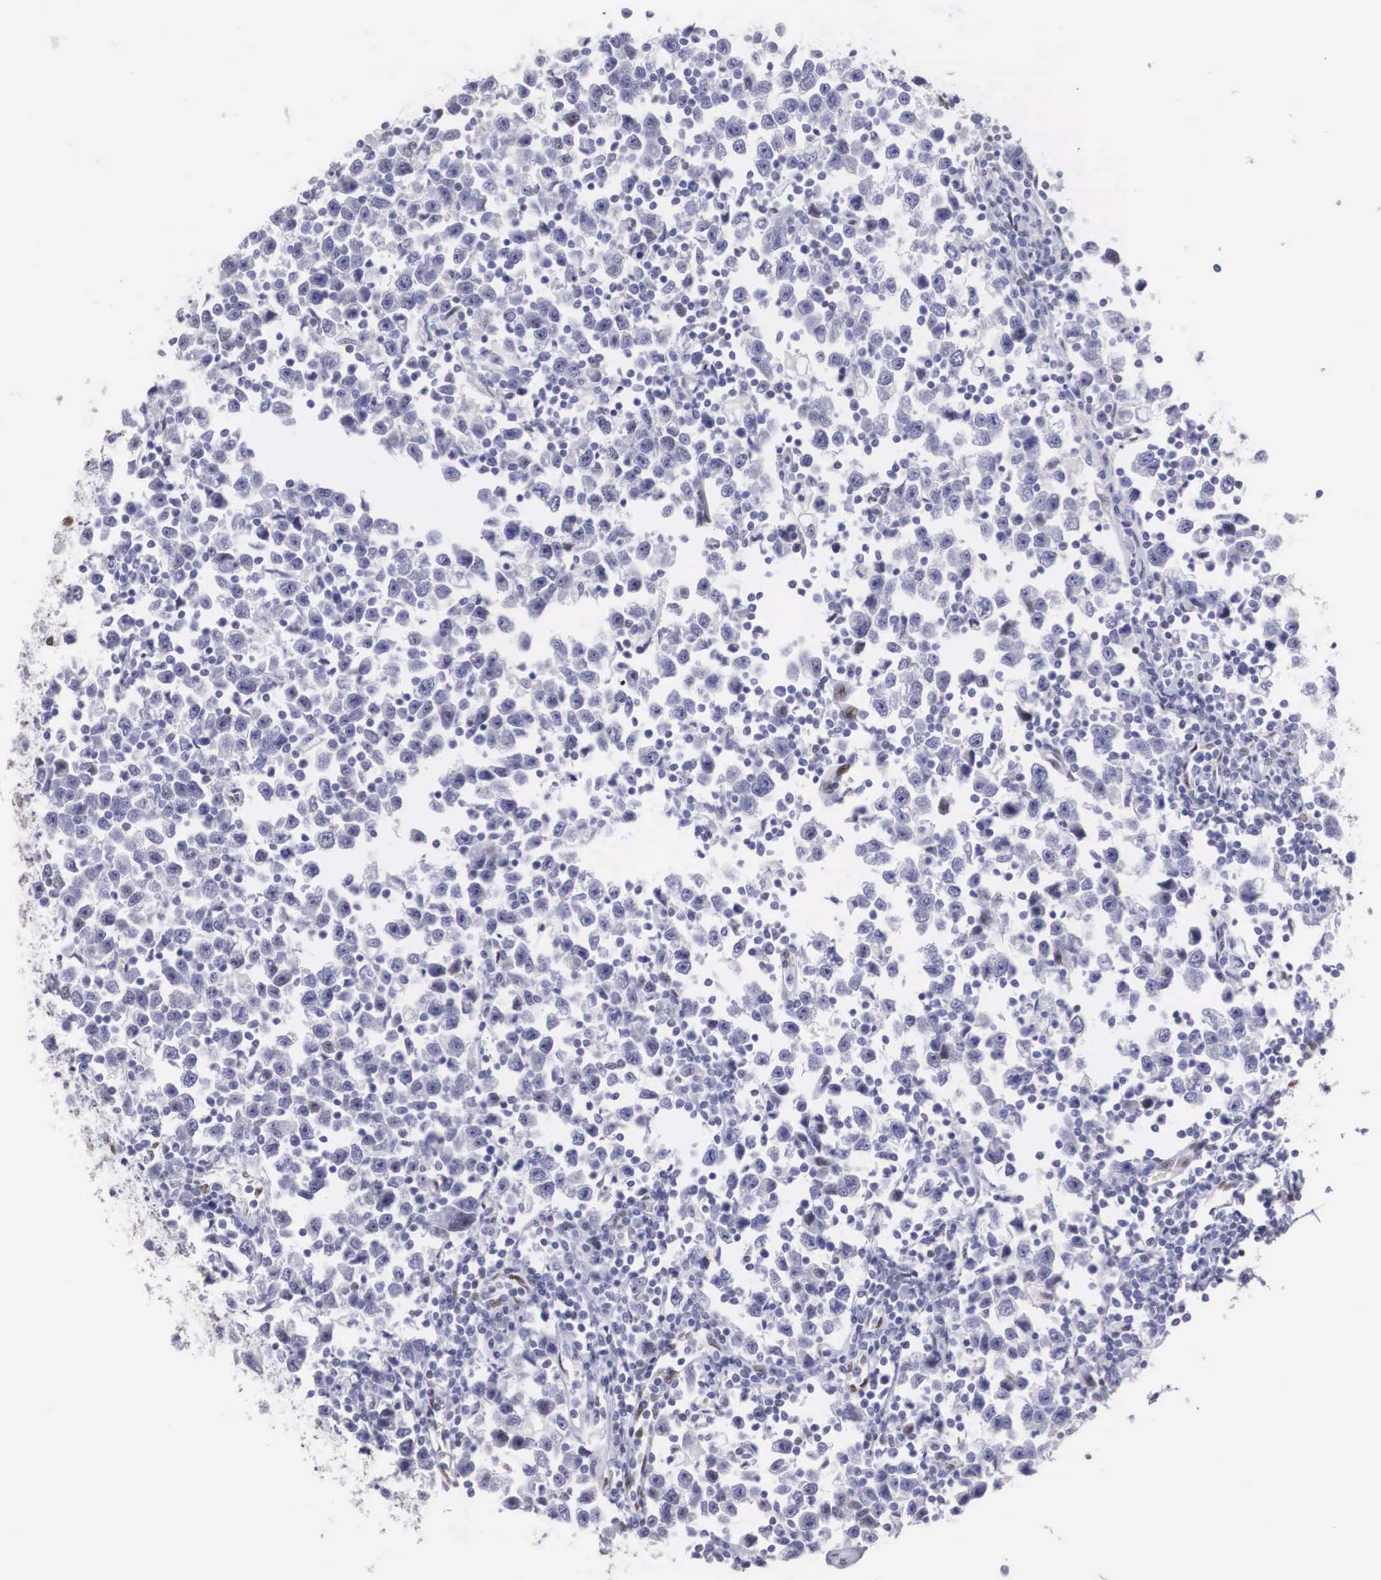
{"staining": {"intensity": "negative", "quantity": "none", "location": "none"}, "tissue": "testis cancer", "cell_type": "Tumor cells", "image_type": "cancer", "snomed": [{"axis": "morphology", "description": "Seminoma, NOS"}, {"axis": "topography", "description": "Testis"}], "caption": "Tumor cells show no significant protein staining in testis cancer. Nuclei are stained in blue.", "gene": "HMGN5", "patient": {"sex": "male", "age": 43}}